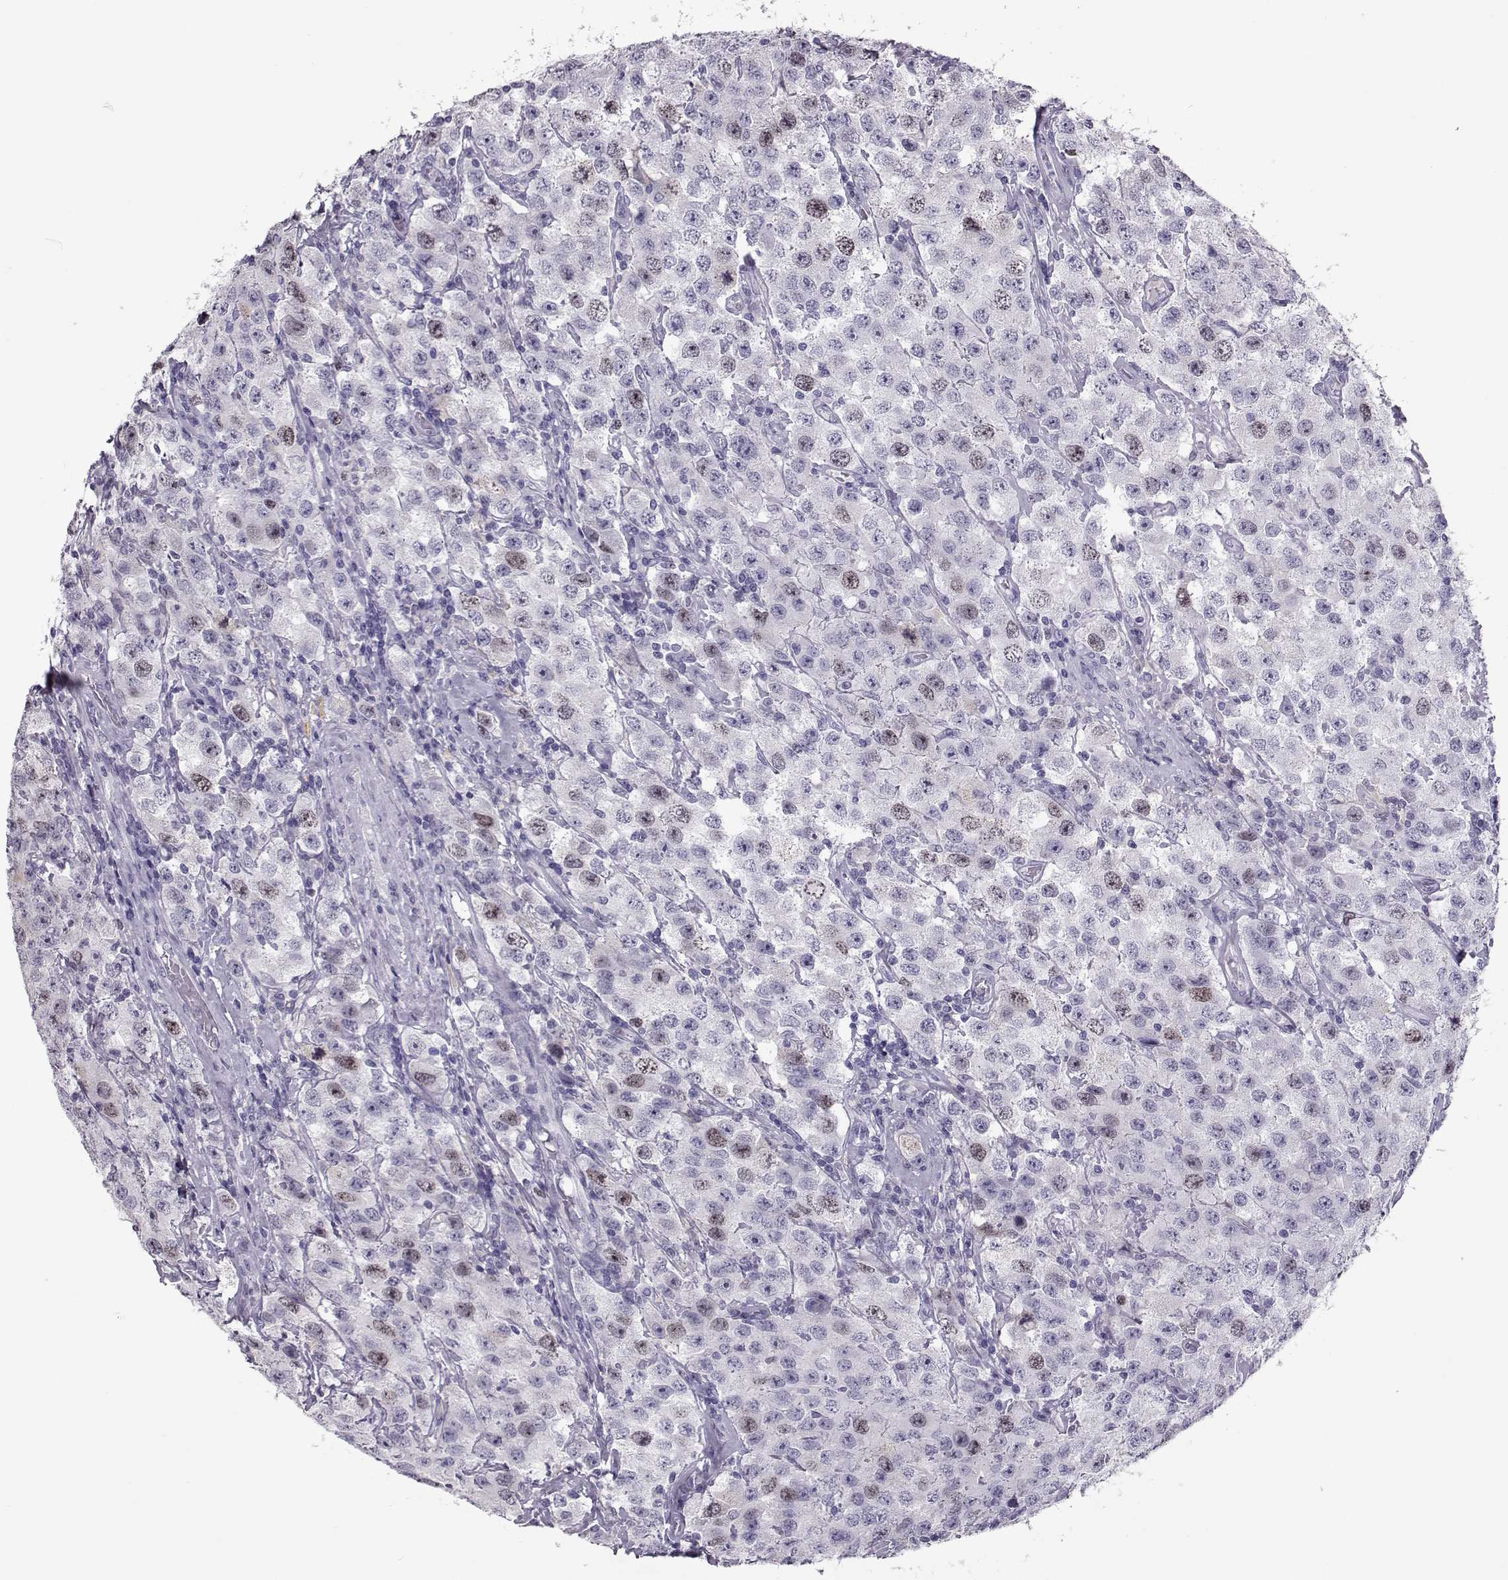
{"staining": {"intensity": "weak", "quantity": "<25%", "location": "nuclear"}, "tissue": "testis cancer", "cell_type": "Tumor cells", "image_type": "cancer", "snomed": [{"axis": "morphology", "description": "Seminoma, NOS"}, {"axis": "topography", "description": "Testis"}], "caption": "Immunohistochemistry (IHC) image of neoplastic tissue: testis cancer stained with DAB (3,3'-diaminobenzidine) demonstrates no significant protein expression in tumor cells.", "gene": "SGO1", "patient": {"sex": "male", "age": 52}}